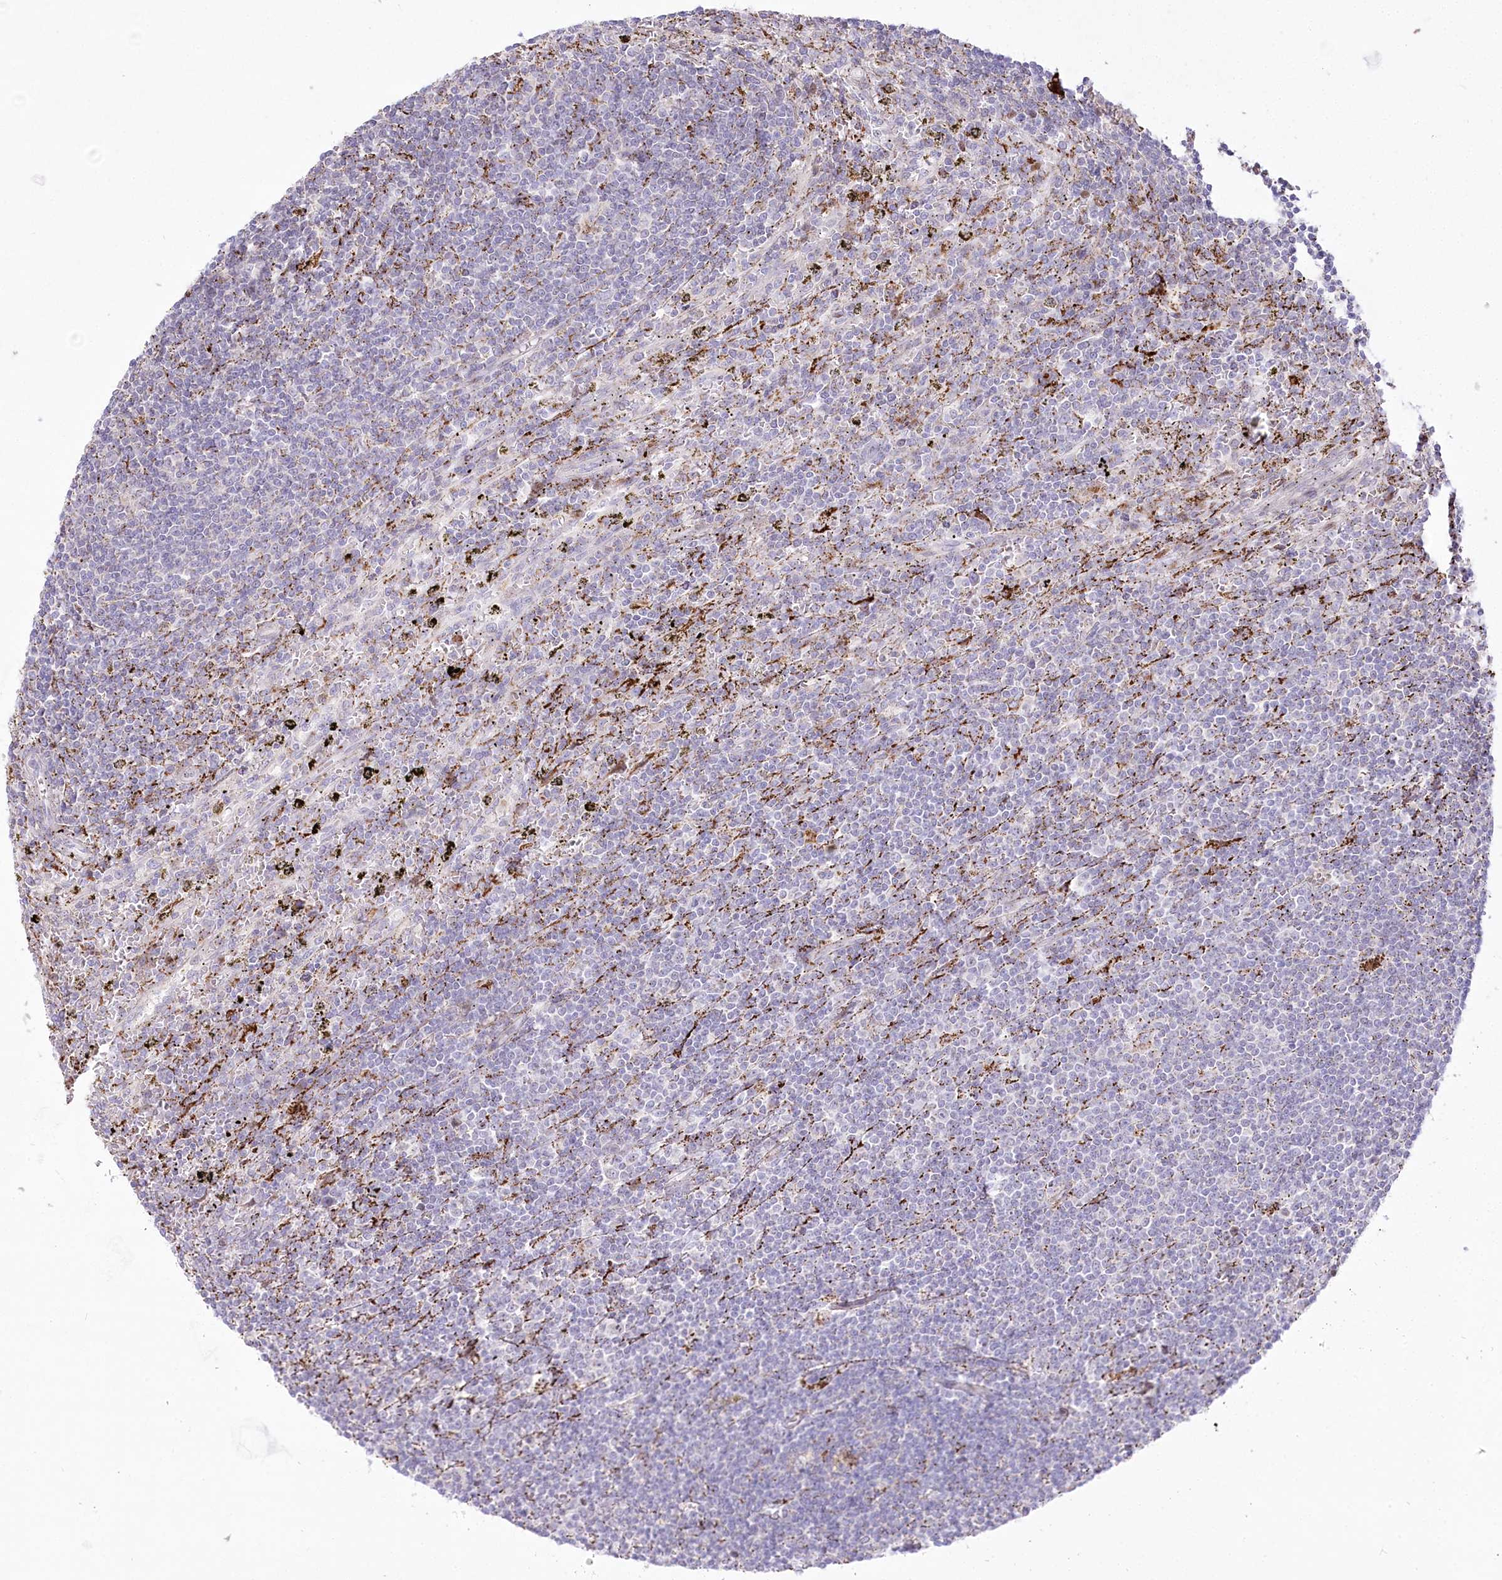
{"staining": {"intensity": "negative", "quantity": "none", "location": "none"}, "tissue": "lymphoma", "cell_type": "Tumor cells", "image_type": "cancer", "snomed": [{"axis": "morphology", "description": "Malignant lymphoma, non-Hodgkin's type, Low grade"}, {"axis": "topography", "description": "Spleen"}], "caption": "Tumor cells are negative for brown protein staining in low-grade malignant lymphoma, non-Hodgkin's type.", "gene": "CEP164", "patient": {"sex": "male", "age": 76}}